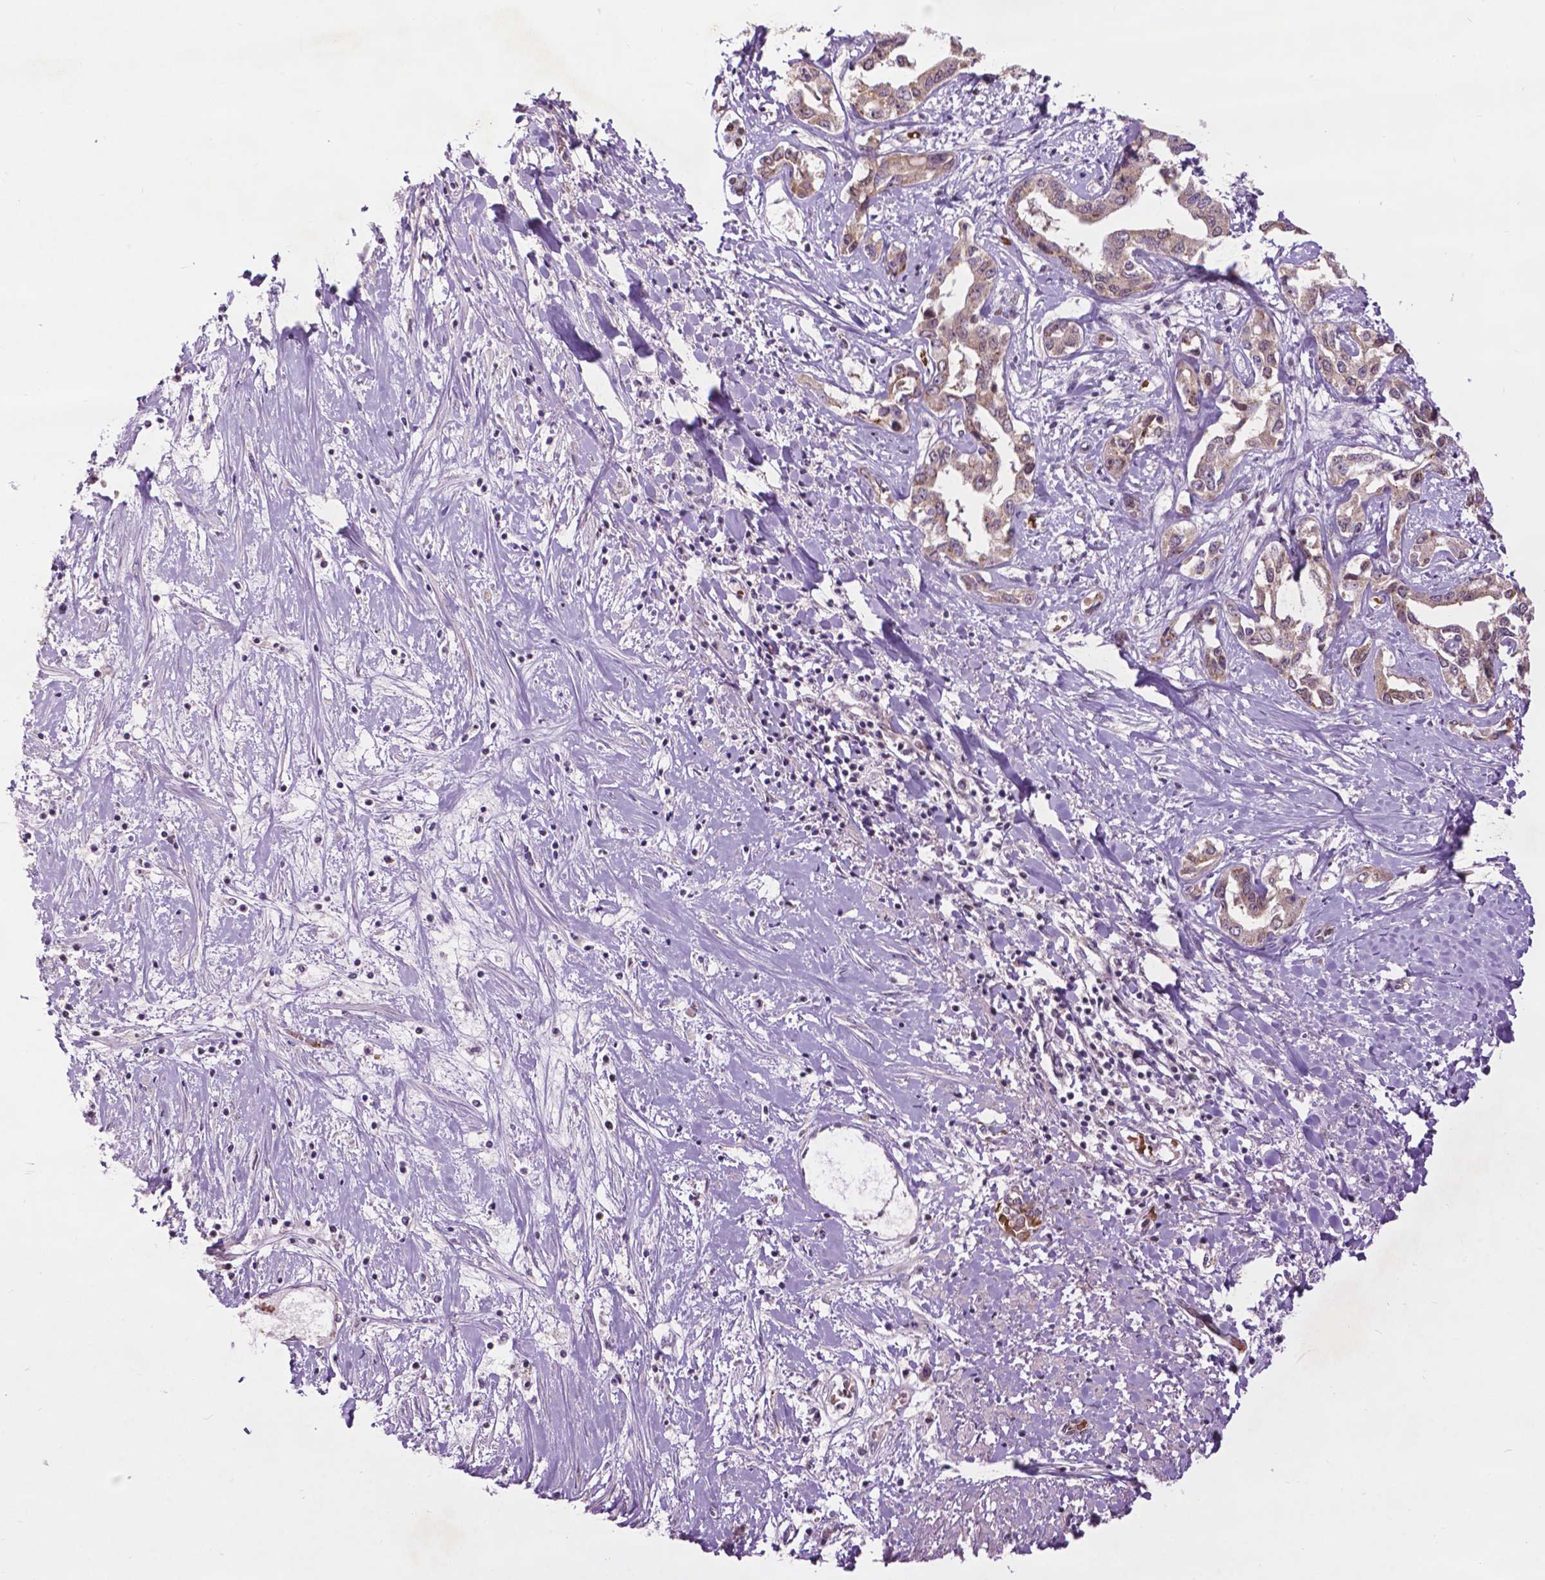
{"staining": {"intensity": "weak", "quantity": "<25%", "location": "cytoplasmic/membranous"}, "tissue": "liver cancer", "cell_type": "Tumor cells", "image_type": "cancer", "snomed": [{"axis": "morphology", "description": "Cholangiocarcinoma"}, {"axis": "topography", "description": "Liver"}], "caption": "Tumor cells are negative for brown protein staining in cholangiocarcinoma (liver).", "gene": "ZNF41", "patient": {"sex": "male", "age": 59}}